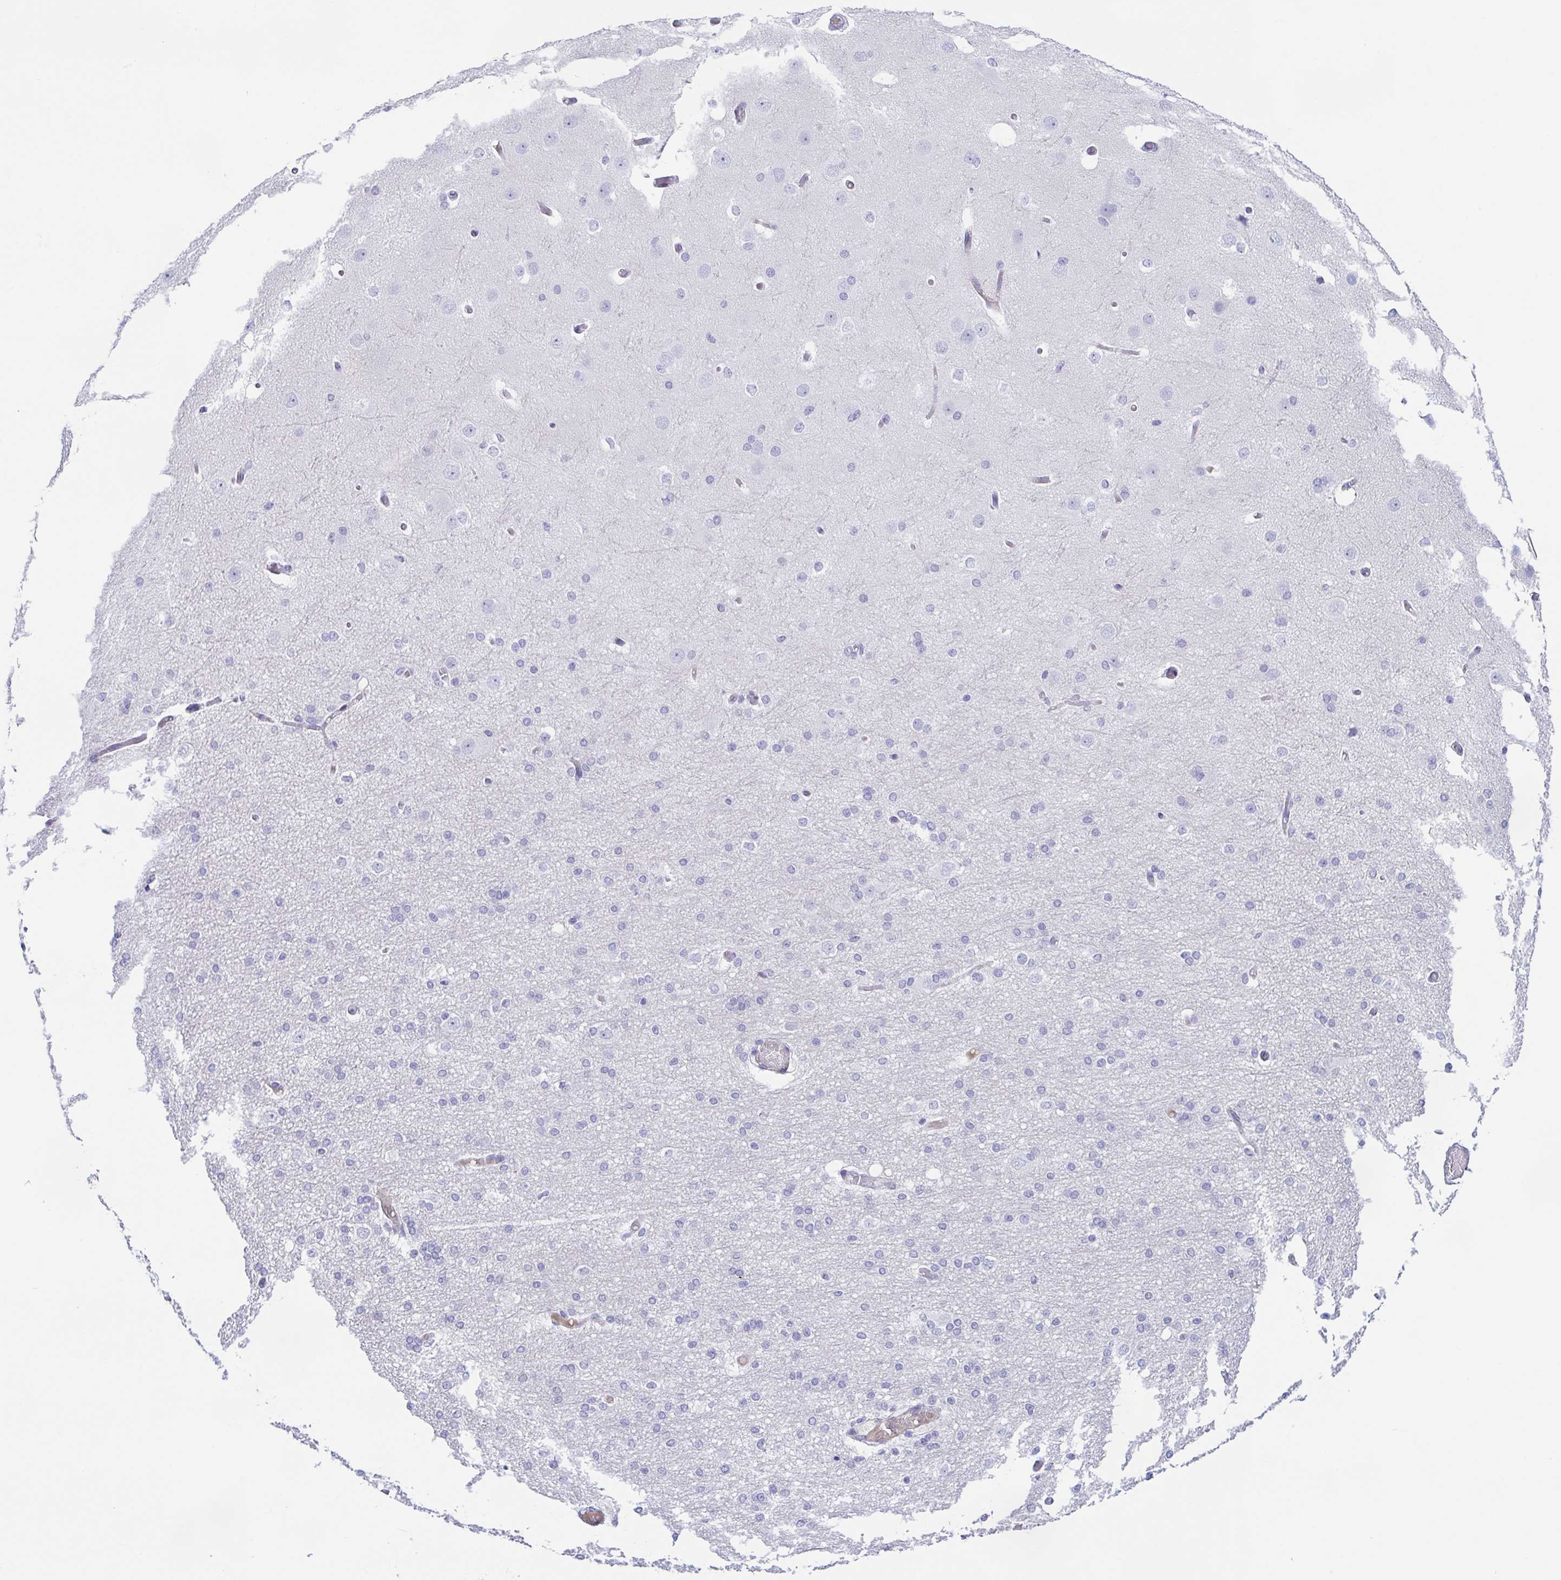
{"staining": {"intensity": "negative", "quantity": "none", "location": "none"}, "tissue": "cerebral cortex", "cell_type": "Endothelial cells", "image_type": "normal", "snomed": [{"axis": "morphology", "description": "Normal tissue, NOS"}, {"axis": "morphology", "description": "Inflammation, NOS"}, {"axis": "topography", "description": "Cerebral cortex"}], "caption": "Endothelial cells are negative for brown protein staining in normal cerebral cortex. (Brightfield microscopy of DAB (3,3'-diaminobenzidine) immunohistochemistry (IHC) at high magnification).", "gene": "A1BG", "patient": {"sex": "male", "age": 6}}